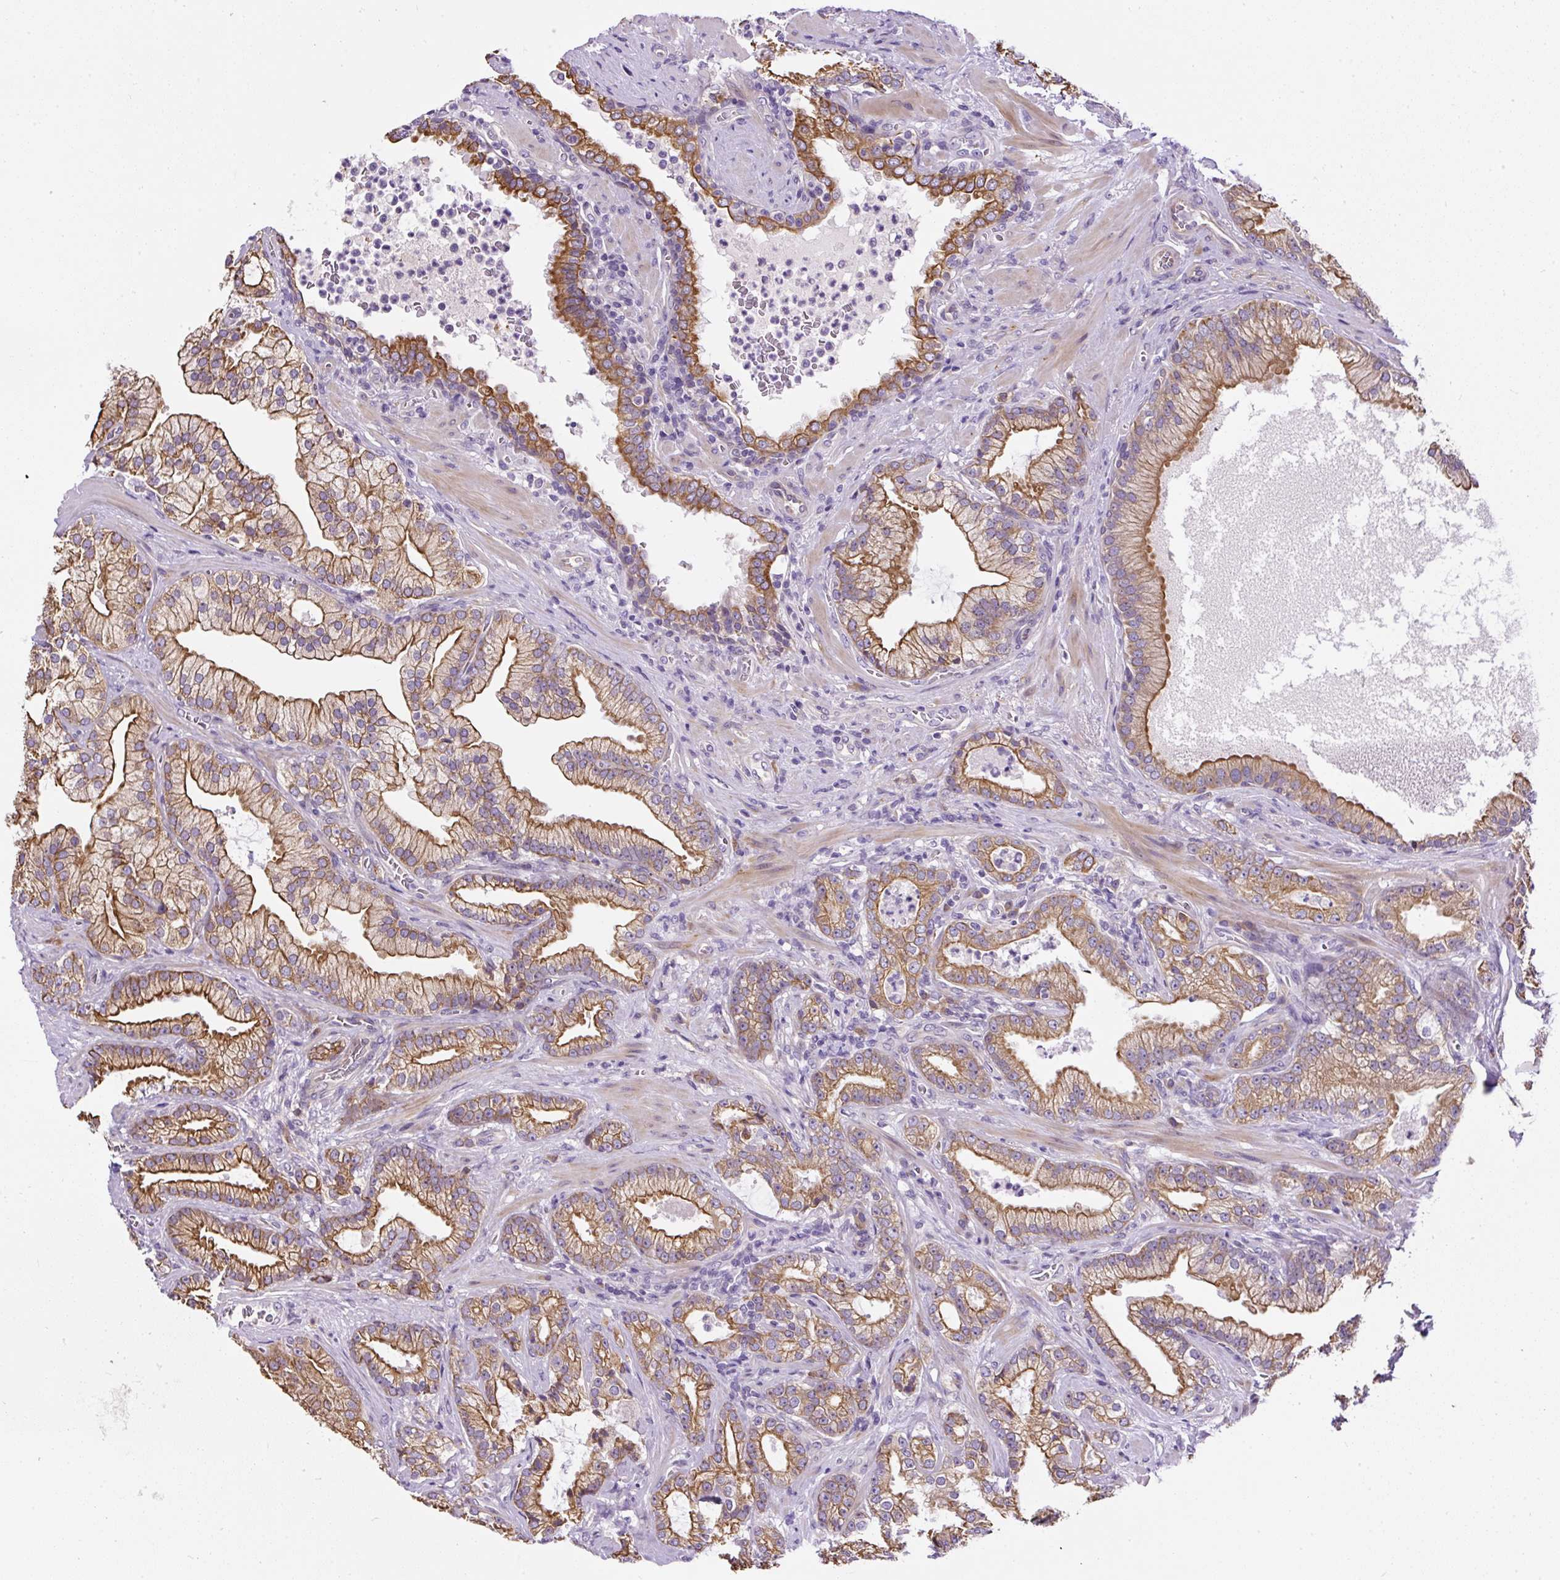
{"staining": {"intensity": "moderate", "quantity": ">75%", "location": "cytoplasmic/membranous"}, "tissue": "prostate cancer", "cell_type": "Tumor cells", "image_type": "cancer", "snomed": [{"axis": "morphology", "description": "Adenocarcinoma, High grade"}, {"axis": "topography", "description": "Prostate"}], "caption": "Human prostate adenocarcinoma (high-grade) stained for a protein (brown) exhibits moderate cytoplasmic/membranous positive expression in about >75% of tumor cells.", "gene": "FAM149A", "patient": {"sex": "male", "age": 68}}